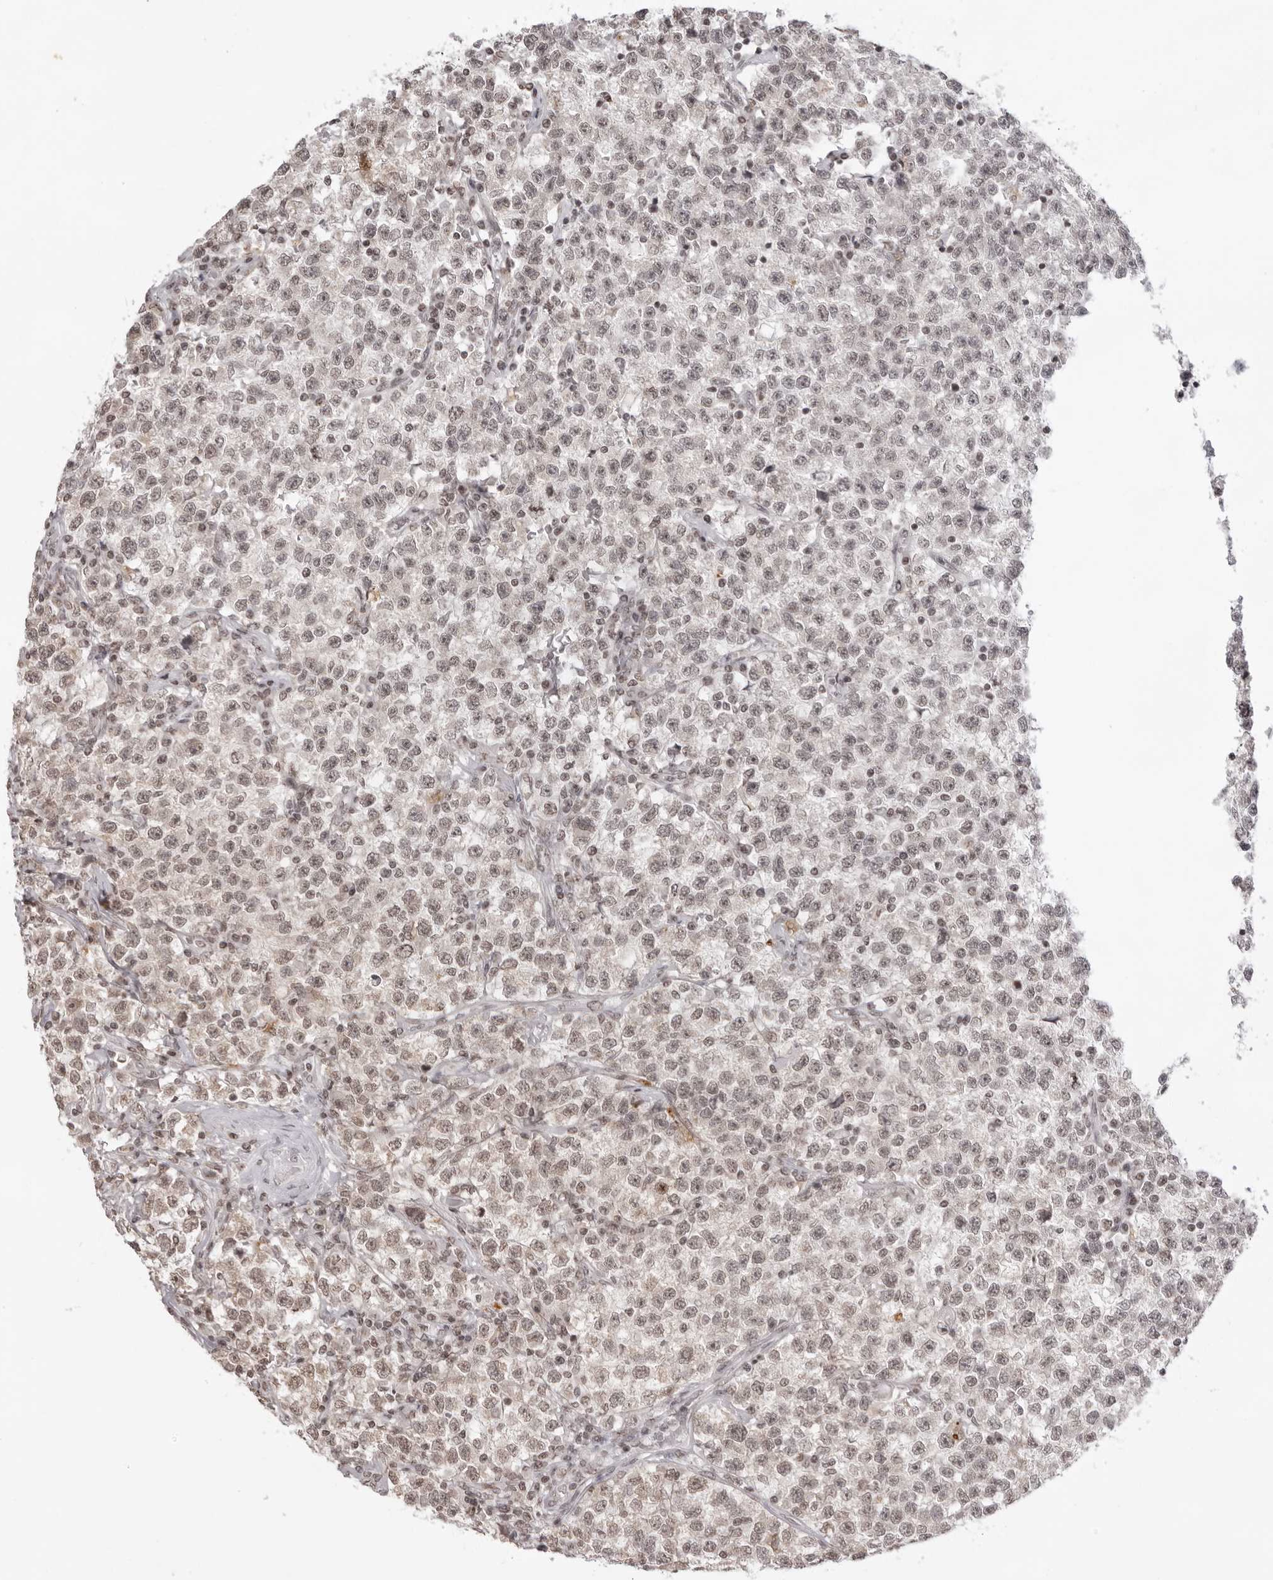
{"staining": {"intensity": "moderate", "quantity": ">75%", "location": "nuclear"}, "tissue": "testis cancer", "cell_type": "Tumor cells", "image_type": "cancer", "snomed": [{"axis": "morphology", "description": "Seminoma, NOS"}, {"axis": "topography", "description": "Testis"}], "caption": "Brown immunohistochemical staining in testis cancer reveals moderate nuclear expression in approximately >75% of tumor cells. (Stains: DAB in brown, nuclei in blue, Microscopy: brightfield microscopy at high magnification).", "gene": "NTM", "patient": {"sex": "male", "age": 22}}